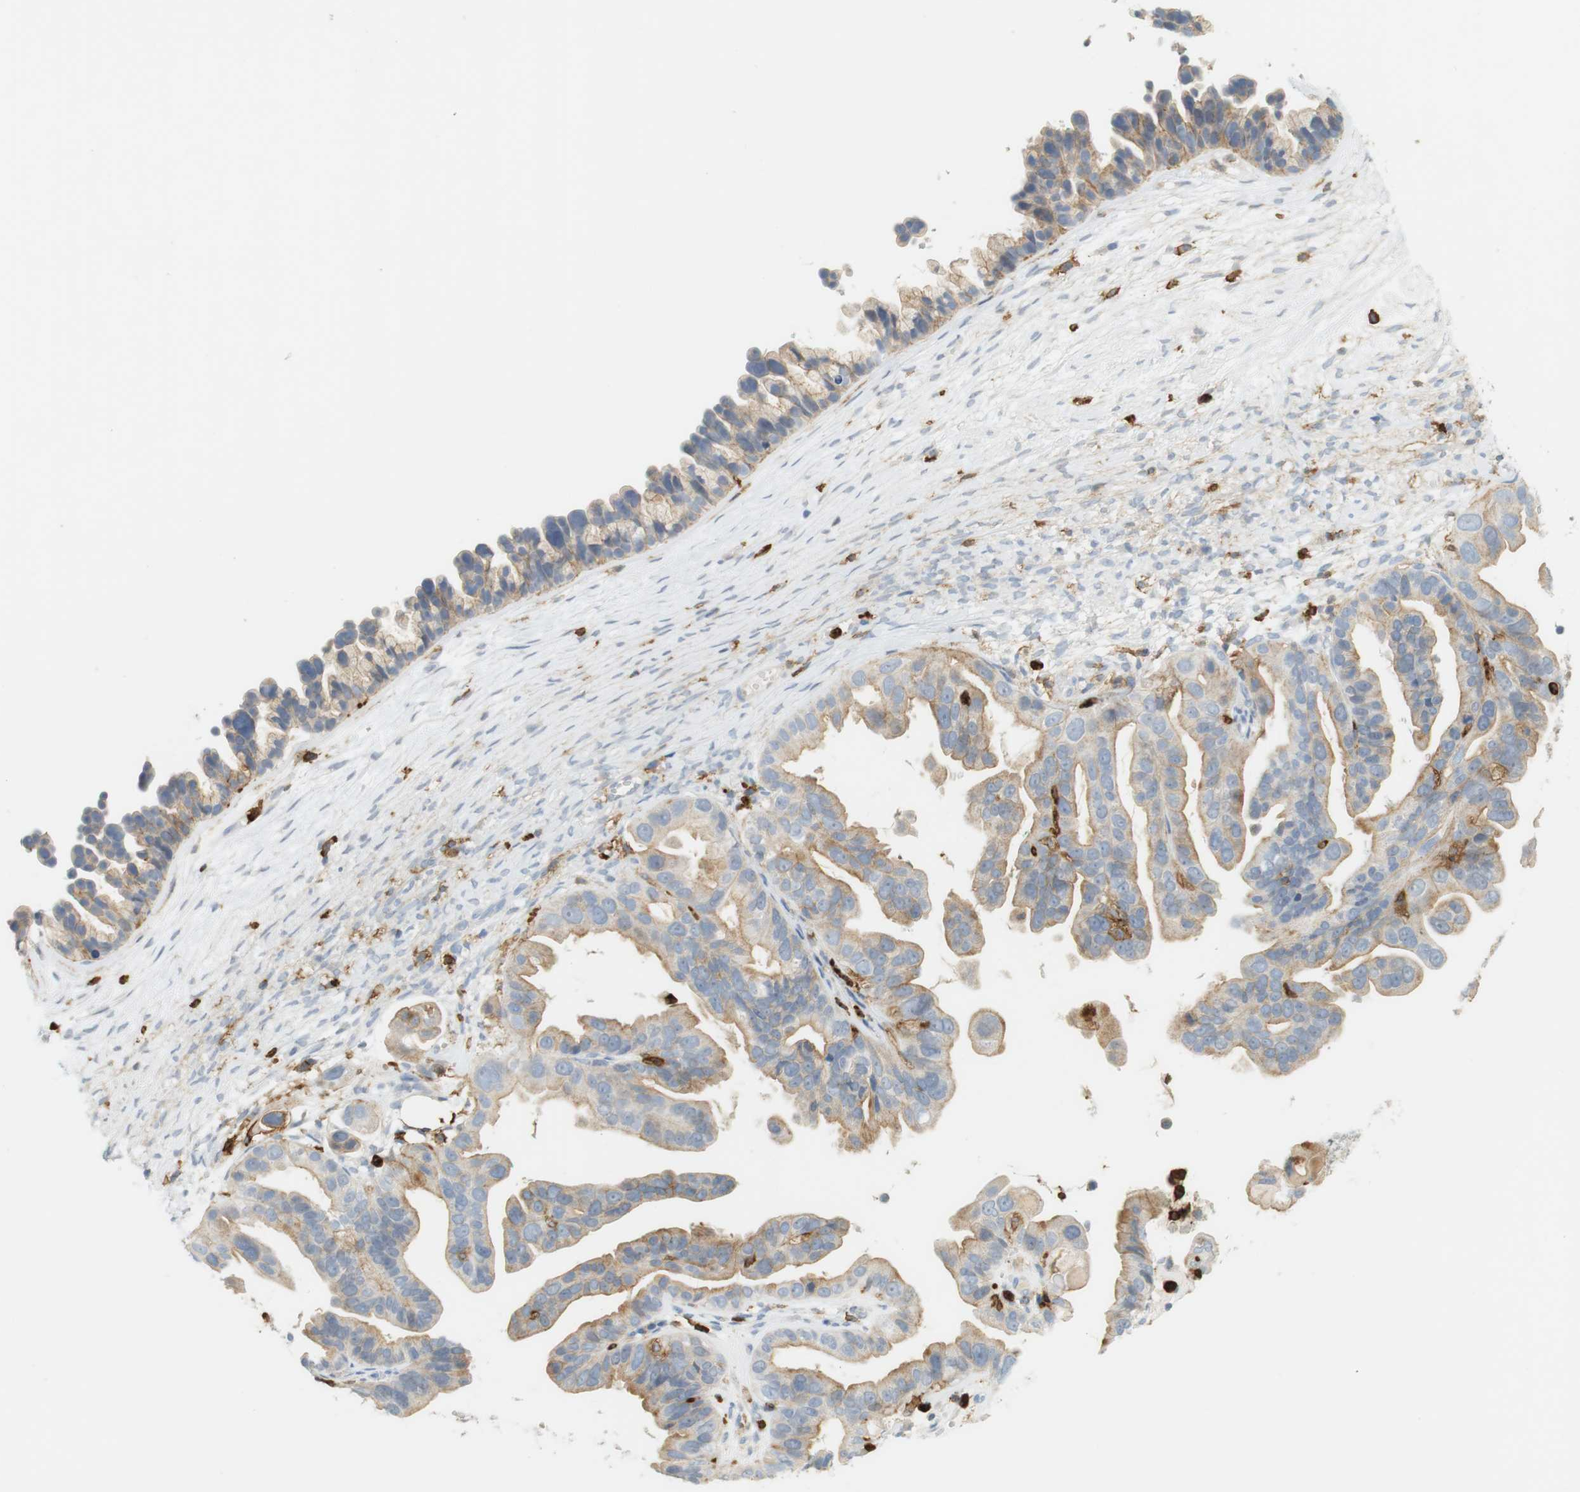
{"staining": {"intensity": "weak", "quantity": "25%-75%", "location": "cytoplasmic/membranous"}, "tissue": "ovarian cancer", "cell_type": "Tumor cells", "image_type": "cancer", "snomed": [{"axis": "morphology", "description": "Cystadenocarcinoma, serous, NOS"}, {"axis": "topography", "description": "Ovary"}], "caption": "Human ovarian cancer stained for a protein (brown) exhibits weak cytoplasmic/membranous positive positivity in about 25%-75% of tumor cells.", "gene": "SIRPA", "patient": {"sex": "female", "age": 56}}